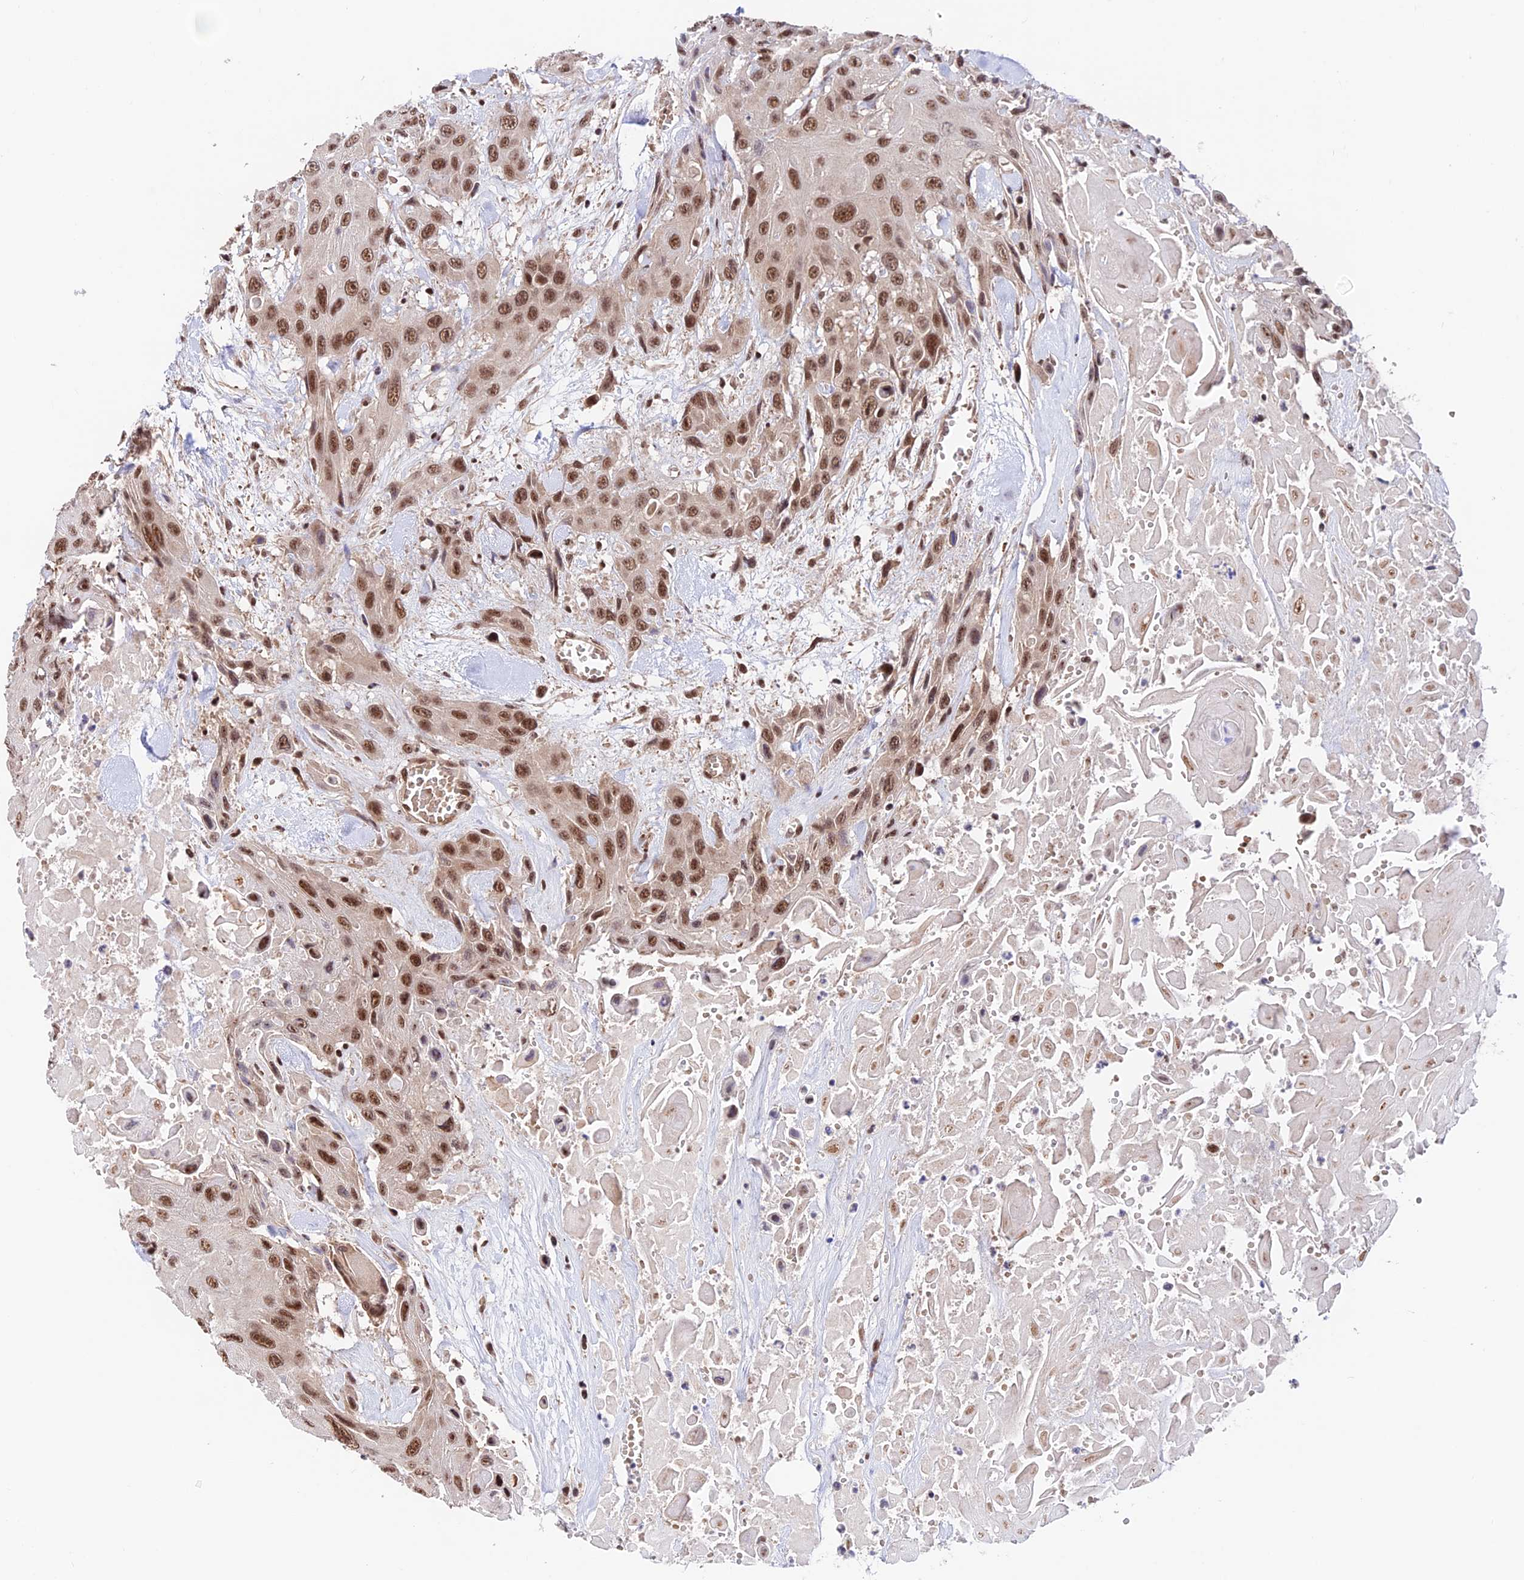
{"staining": {"intensity": "strong", "quantity": ">75%", "location": "nuclear"}, "tissue": "head and neck cancer", "cell_type": "Tumor cells", "image_type": "cancer", "snomed": [{"axis": "morphology", "description": "Squamous cell carcinoma, NOS"}, {"axis": "topography", "description": "Head-Neck"}], "caption": "Protein staining by immunohistochemistry displays strong nuclear staining in about >75% of tumor cells in head and neck cancer. The staining was performed using DAB to visualize the protein expression in brown, while the nuclei were stained in blue with hematoxylin (Magnification: 20x).", "gene": "RBM42", "patient": {"sex": "male", "age": 81}}